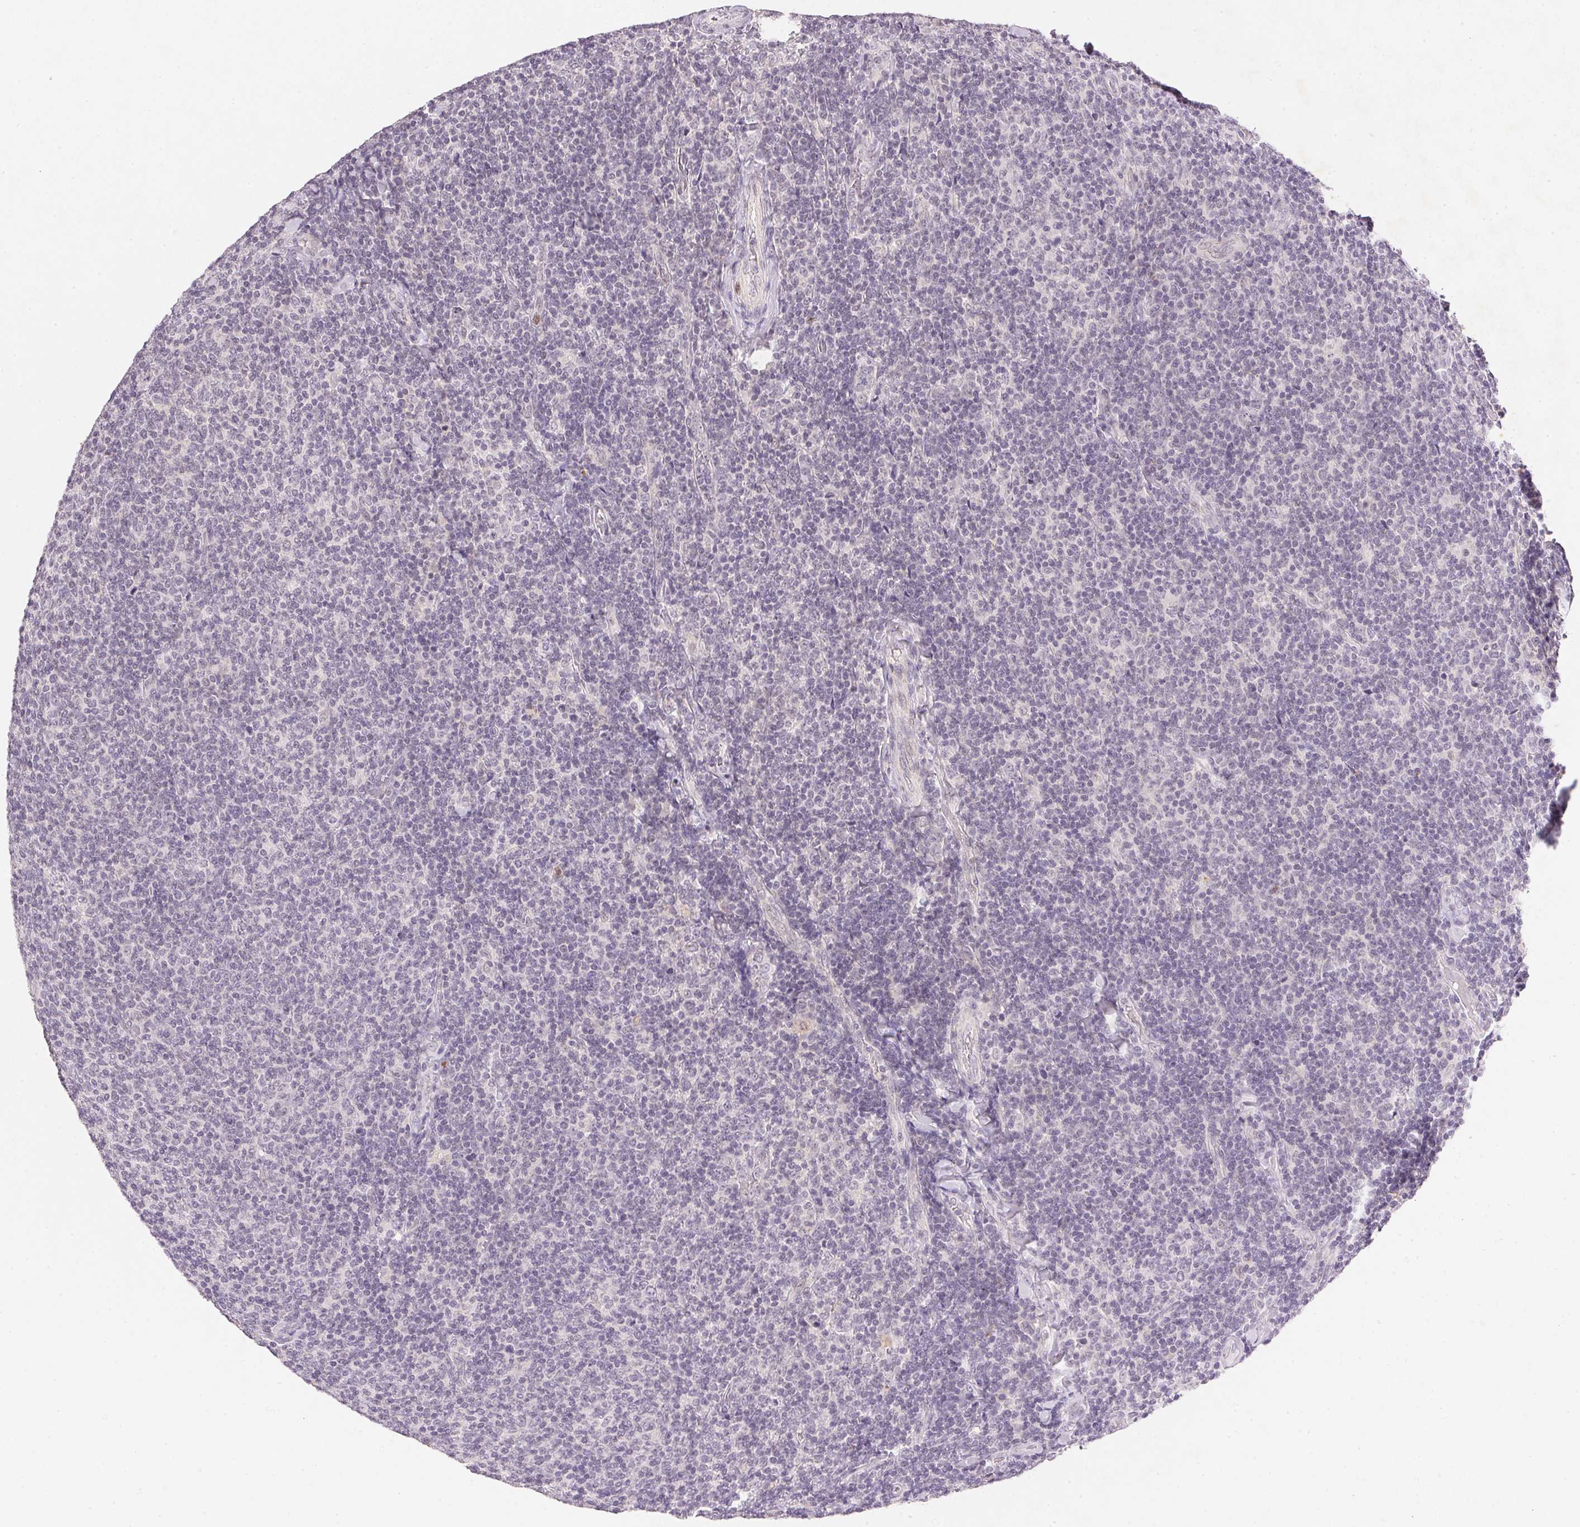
{"staining": {"intensity": "negative", "quantity": "none", "location": "none"}, "tissue": "lymphoma", "cell_type": "Tumor cells", "image_type": "cancer", "snomed": [{"axis": "morphology", "description": "Malignant lymphoma, non-Hodgkin's type, Low grade"}, {"axis": "topography", "description": "Lymph node"}], "caption": "The immunohistochemistry (IHC) photomicrograph has no significant positivity in tumor cells of lymphoma tissue.", "gene": "SMTN", "patient": {"sex": "male", "age": 52}}